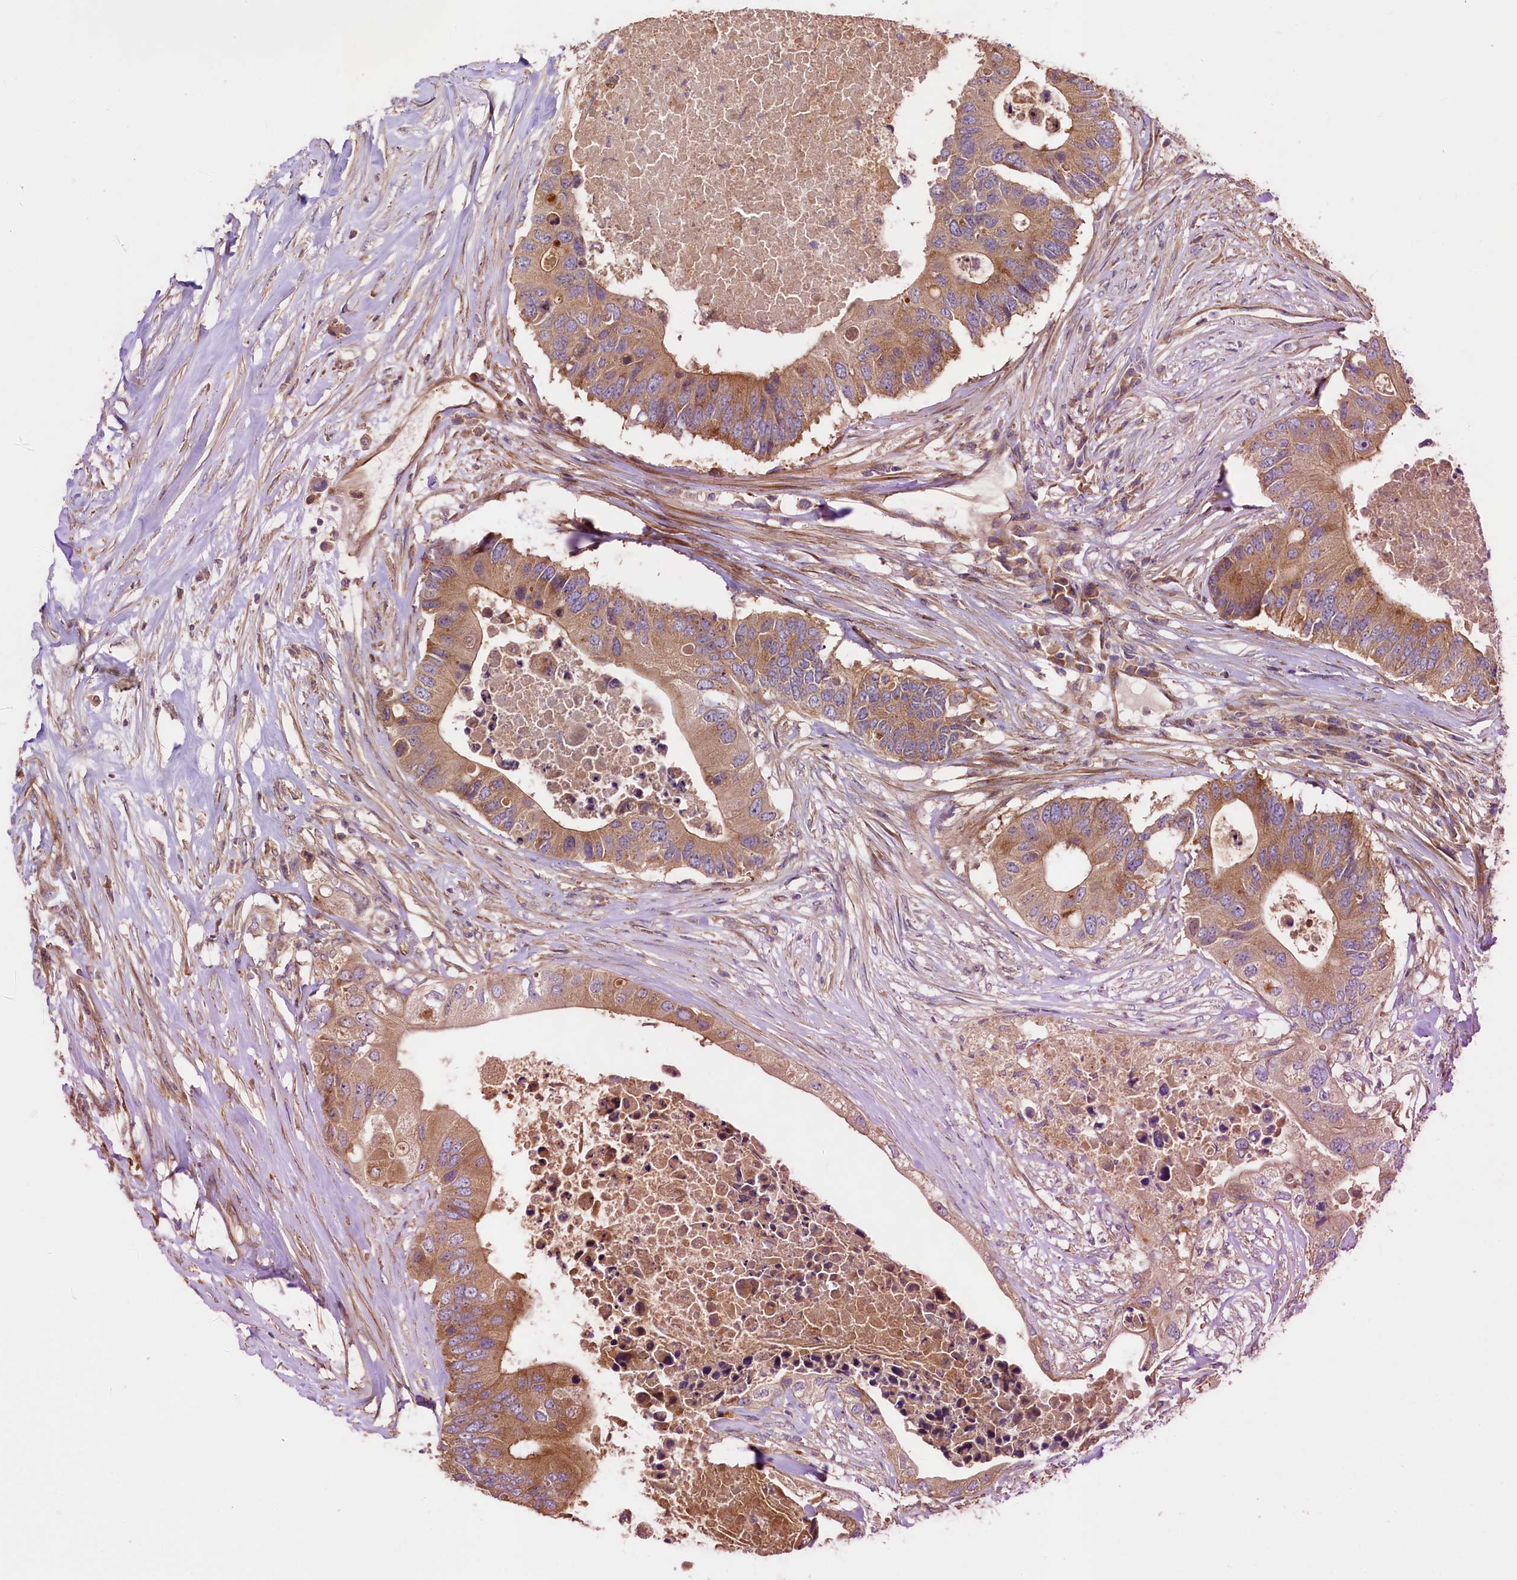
{"staining": {"intensity": "moderate", "quantity": ">75%", "location": "cytoplasmic/membranous"}, "tissue": "colorectal cancer", "cell_type": "Tumor cells", "image_type": "cancer", "snomed": [{"axis": "morphology", "description": "Adenocarcinoma, NOS"}, {"axis": "topography", "description": "Colon"}], "caption": "Protein analysis of adenocarcinoma (colorectal) tissue exhibits moderate cytoplasmic/membranous staining in about >75% of tumor cells. (Brightfield microscopy of DAB IHC at high magnification).", "gene": "KLHDC4", "patient": {"sex": "male", "age": 71}}